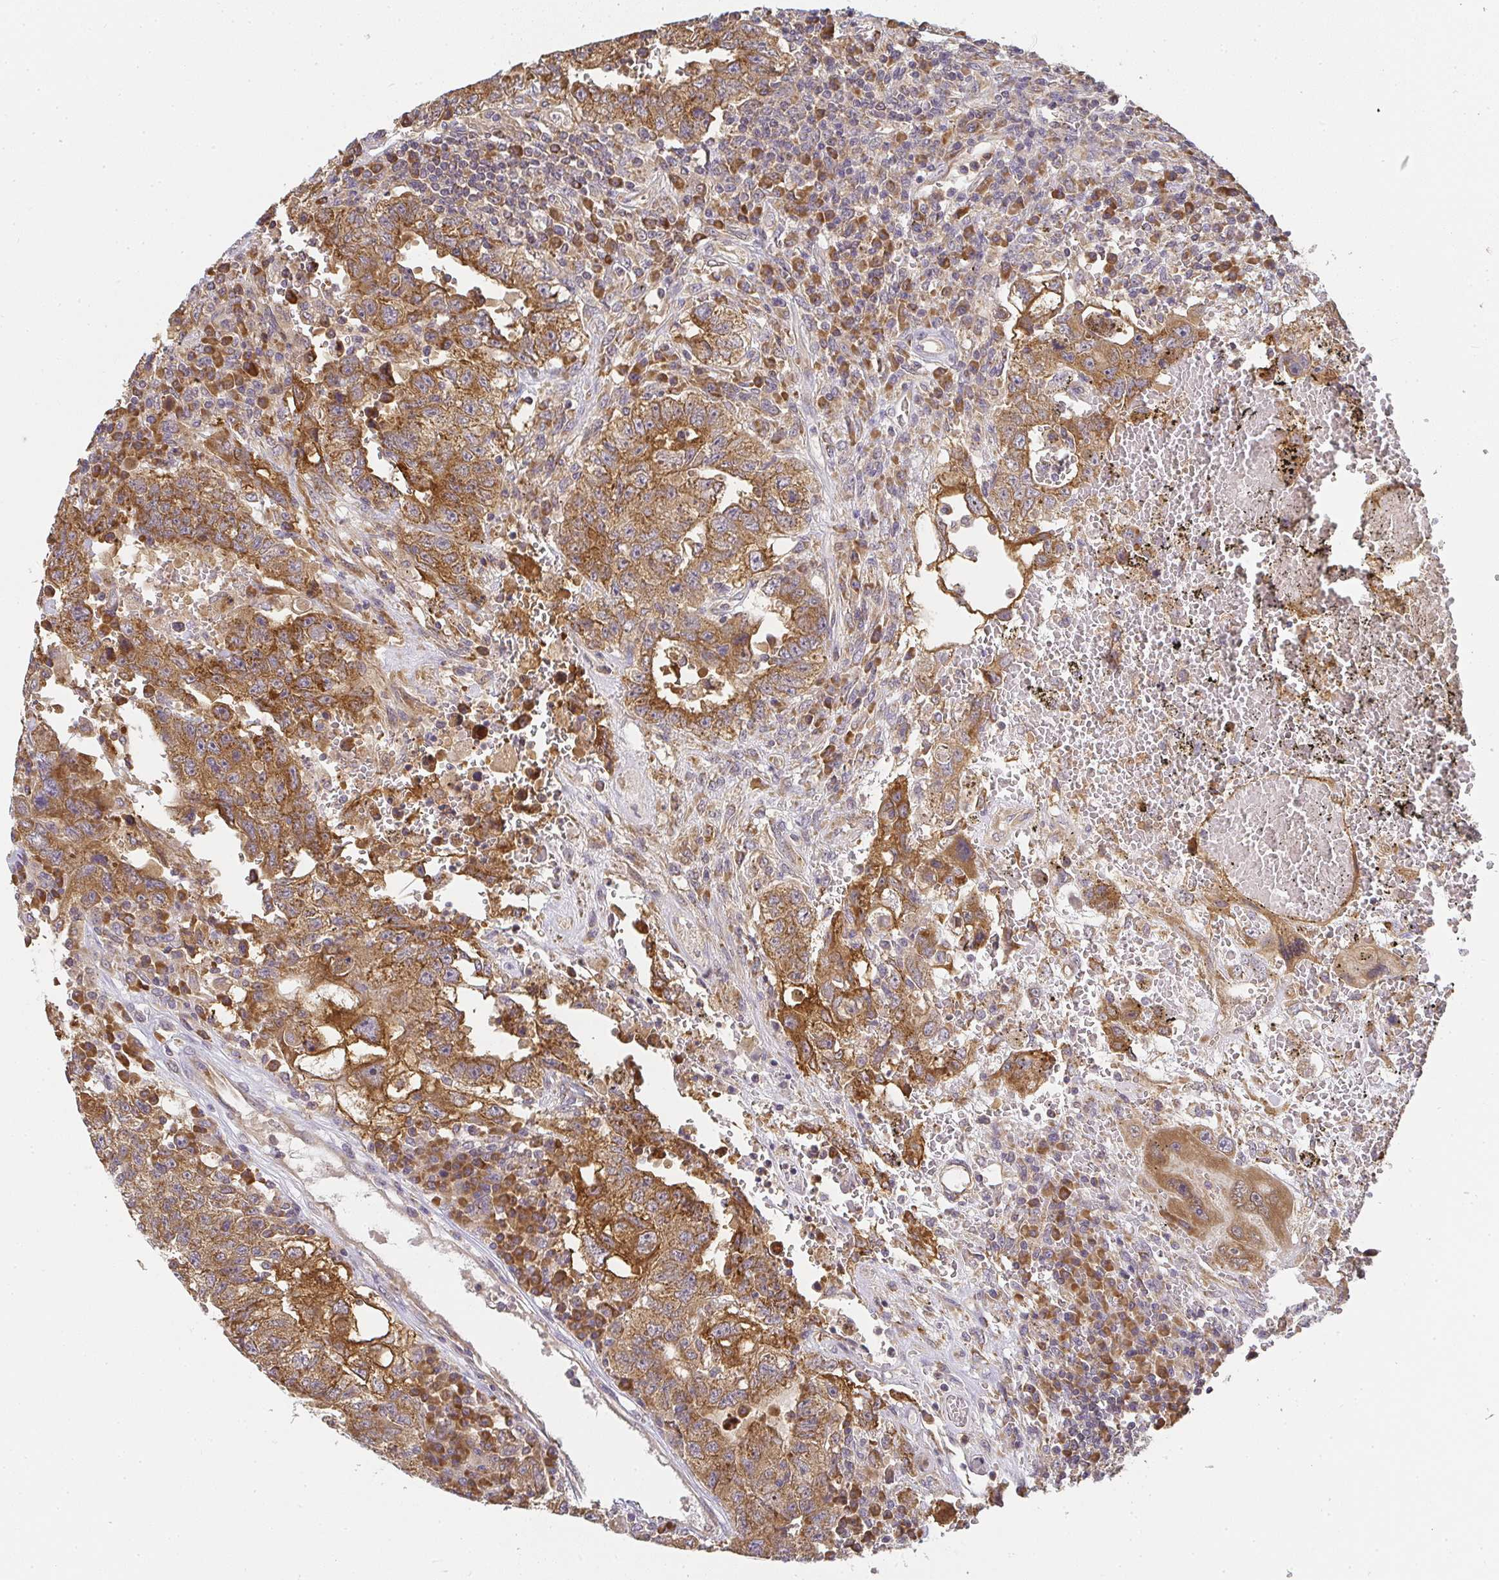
{"staining": {"intensity": "strong", "quantity": ">75%", "location": "cytoplasmic/membranous"}, "tissue": "testis cancer", "cell_type": "Tumor cells", "image_type": "cancer", "snomed": [{"axis": "morphology", "description": "Carcinoma, Embryonal, NOS"}, {"axis": "topography", "description": "Testis"}], "caption": "Testis cancer (embryonal carcinoma) stained for a protein (brown) exhibits strong cytoplasmic/membranous positive positivity in about >75% of tumor cells.", "gene": "SLC35B3", "patient": {"sex": "male", "age": 26}}